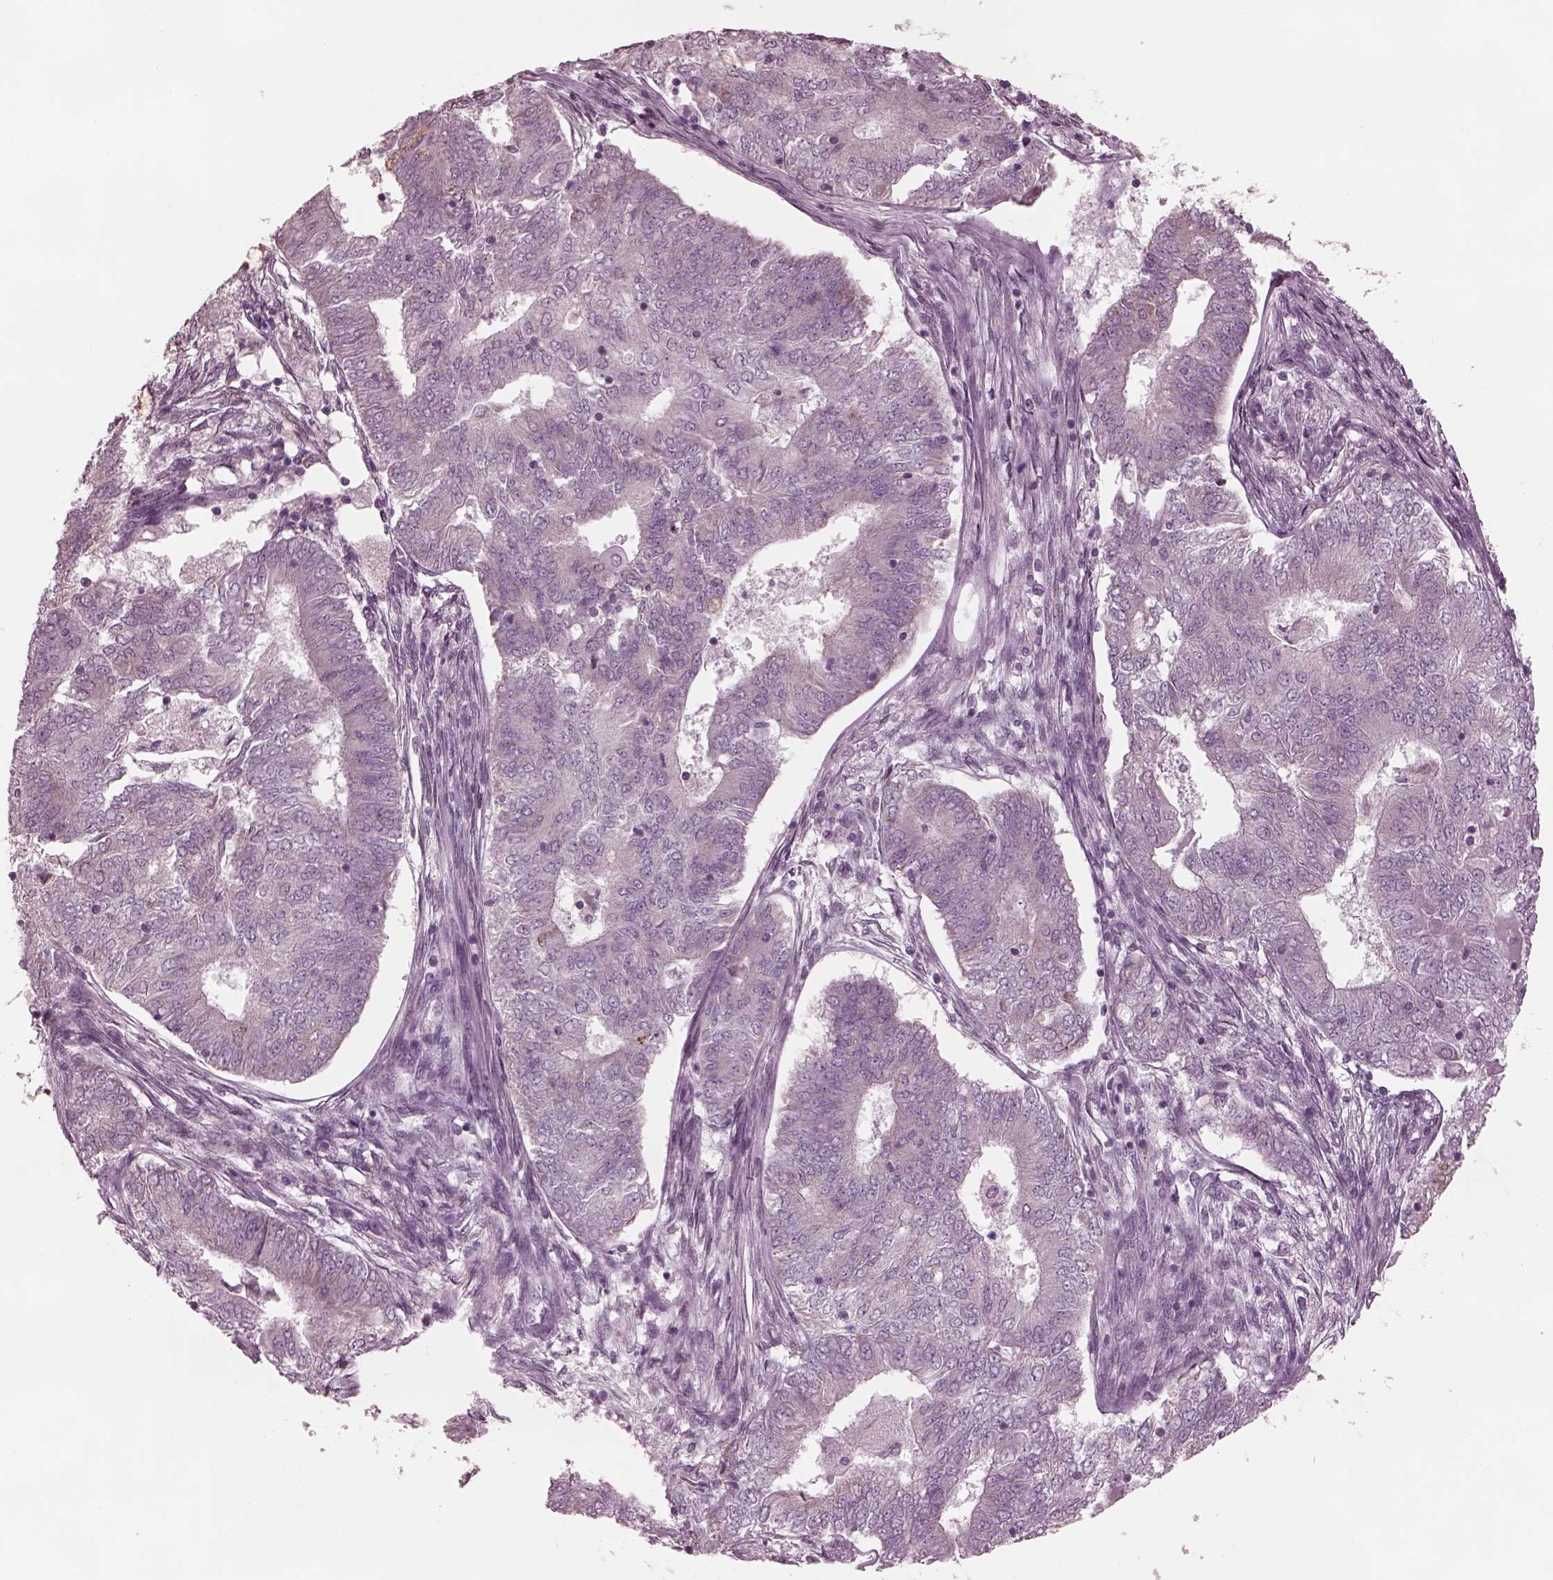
{"staining": {"intensity": "negative", "quantity": "none", "location": "none"}, "tissue": "endometrial cancer", "cell_type": "Tumor cells", "image_type": "cancer", "snomed": [{"axis": "morphology", "description": "Adenocarcinoma, NOS"}, {"axis": "topography", "description": "Endometrium"}], "caption": "Immunohistochemical staining of endometrial cancer shows no significant expression in tumor cells.", "gene": "CELSR3", "patient": {"sex": "female", "age": 62}}